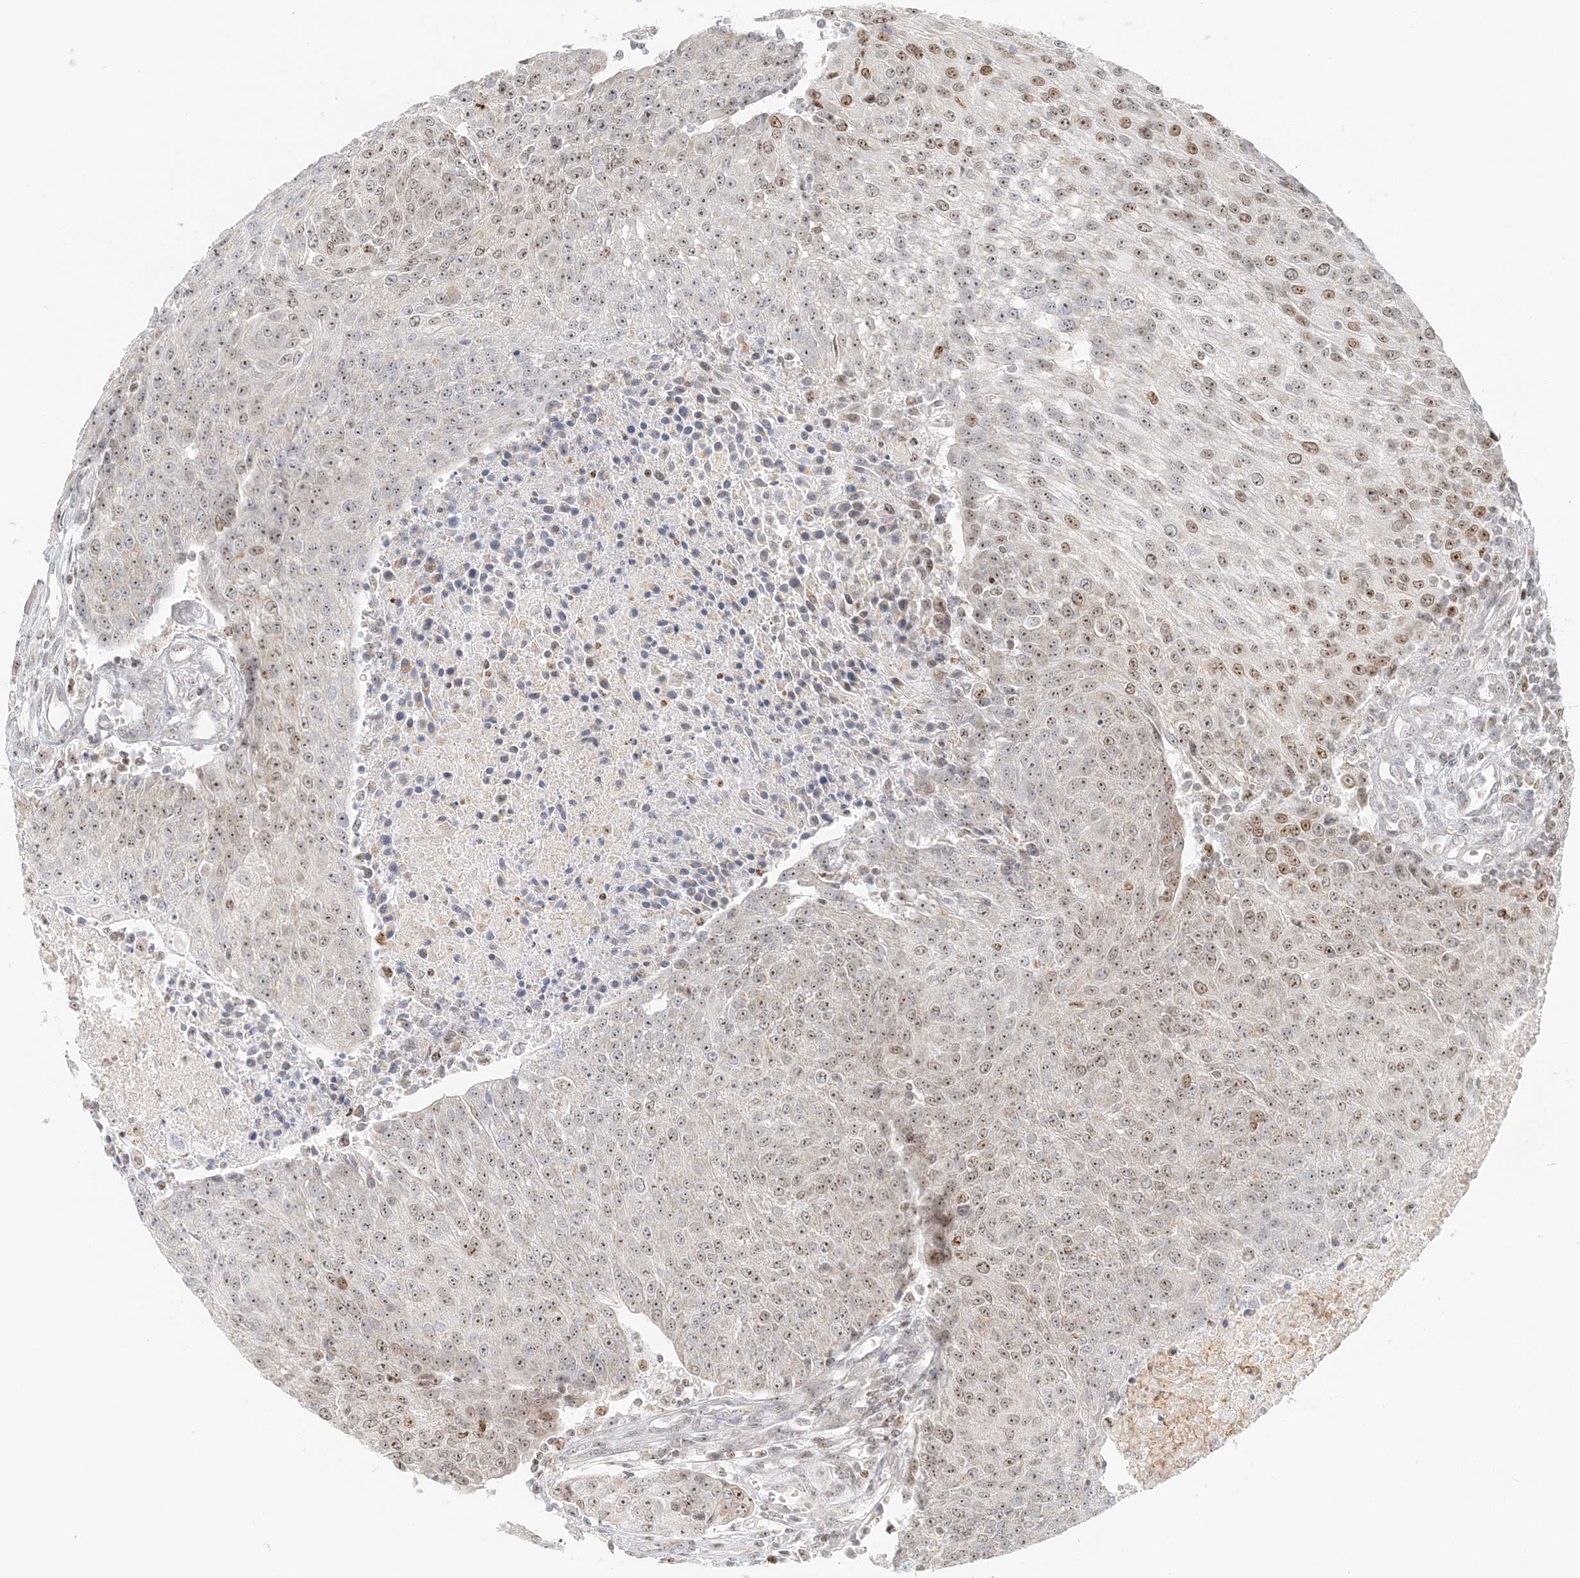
{"staining": {"intensity": "moderate", "quantity": ">75%", "location": "nuclear"}, "tissue": "urothelial cancer", "cell_type": "Tumor cells", "image_type": "cancer", "snomed": [{"axis": "morphology", "description": "Urothelial carcinoma, High grade"}, {"axis": "topography", "description": "Urinary bladder"}], "caption": "Immunohistochemical staining of human high-grade urothelial carcinoma demonstrates medium levels of moderate nuclear expression in about >75% of tumor cells. (IHC, brightfield microscopy, high magnification).", "gene": "UBE2F", "patient": {"sex": "female", "age": 85}}